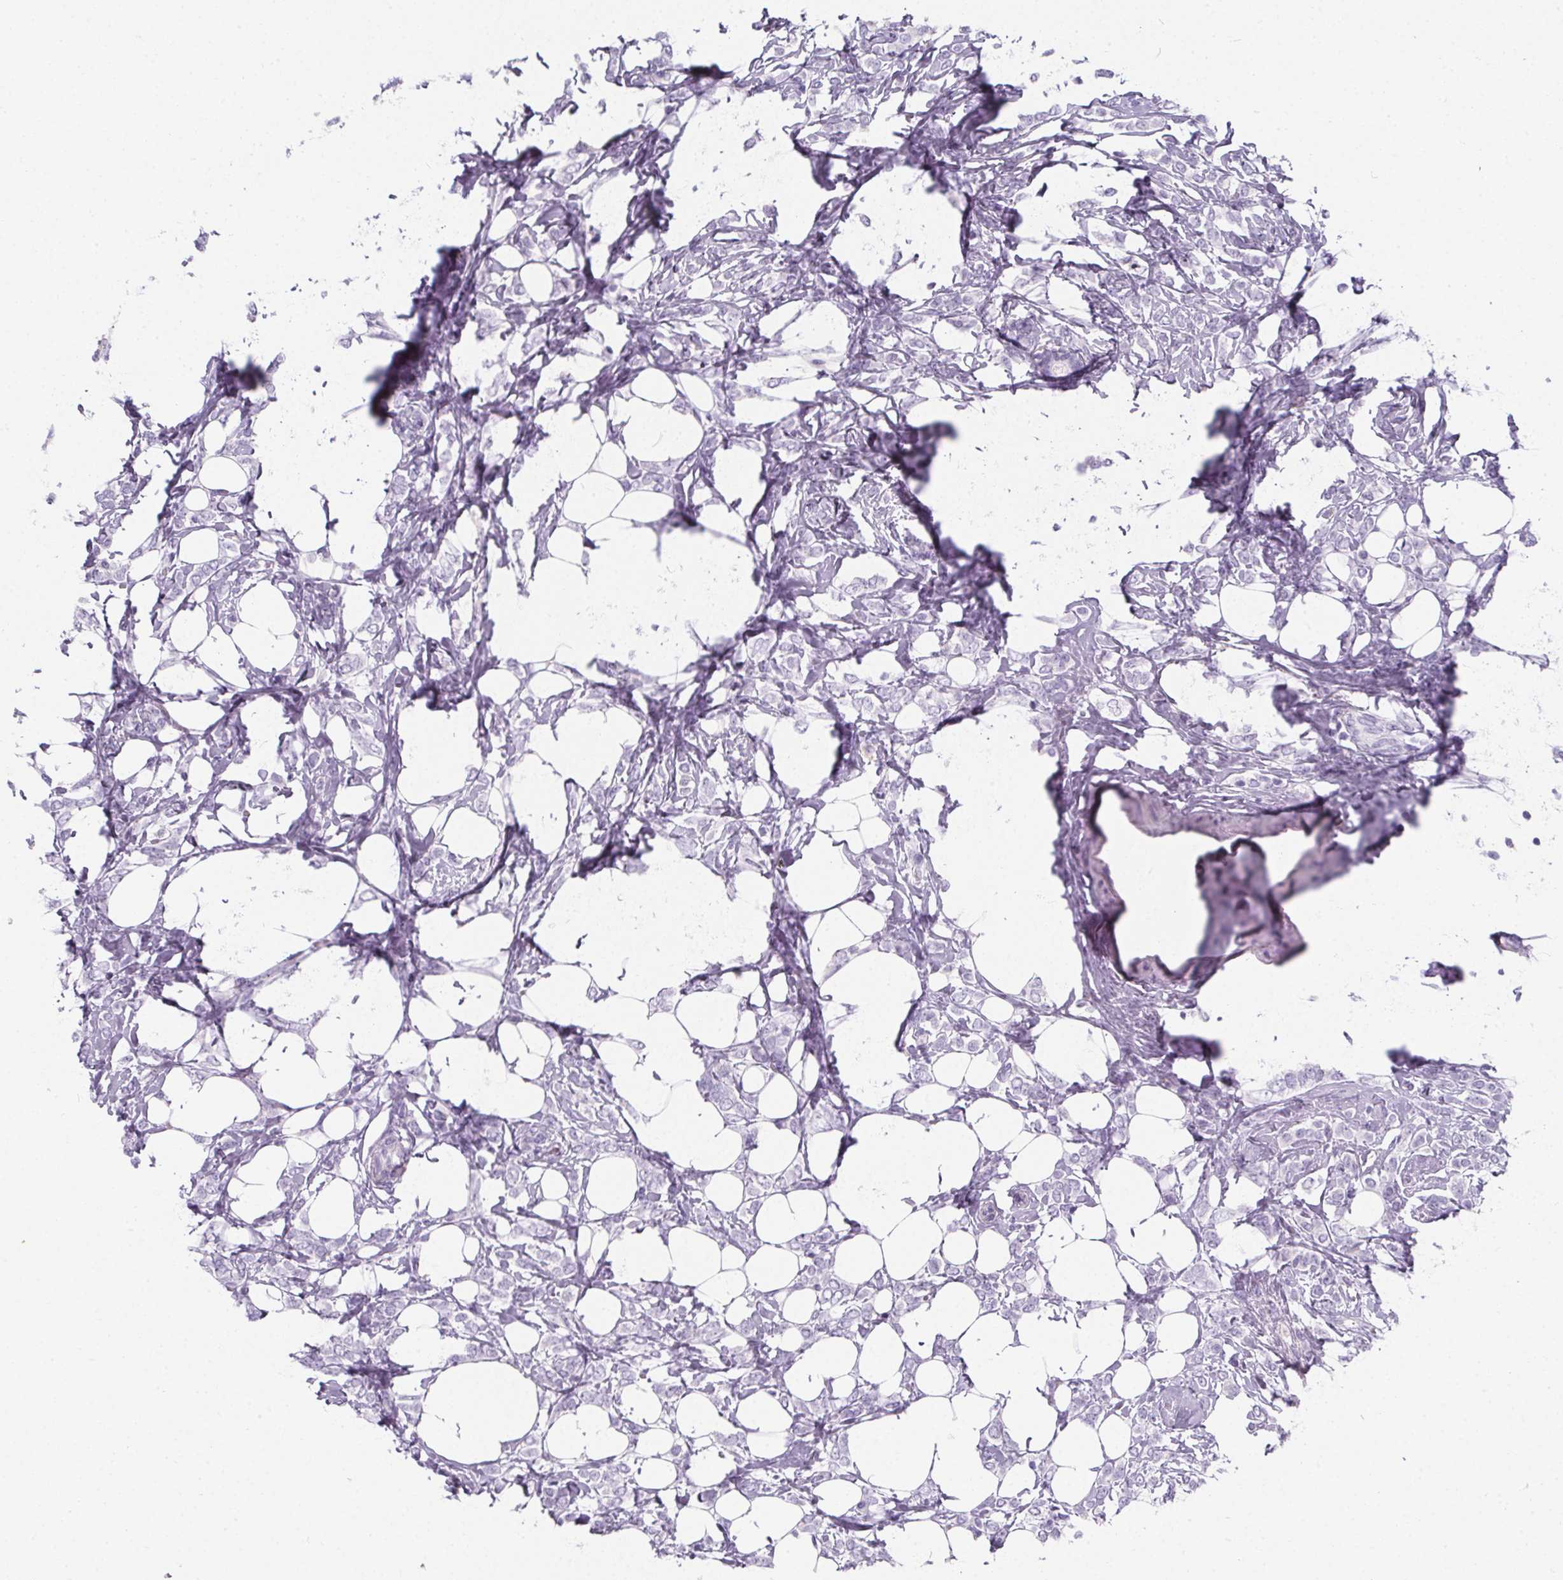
{"staining": {"intensity": "negative", "quantity": "none", "location": "none"}, "tissue": "breast cancer", "cell_type": "Tumor cells", "image_type": "cancer", "snomed": [{"axis": "morphology", "description": "Lobular carcinoma"}, {"axis": "topography", "description": "Breast"}], "caption": "Immunohistochemistry (IHC) histopathology image of neoplastic tissue: human lobular carcinoma (breast) stained with DAB (3,3'-diaminobenzidine) exhibits no significant protein positivity in tumor cells.", "gene": "ADRB1", "patient": {"sex": "female", "age": 49}}